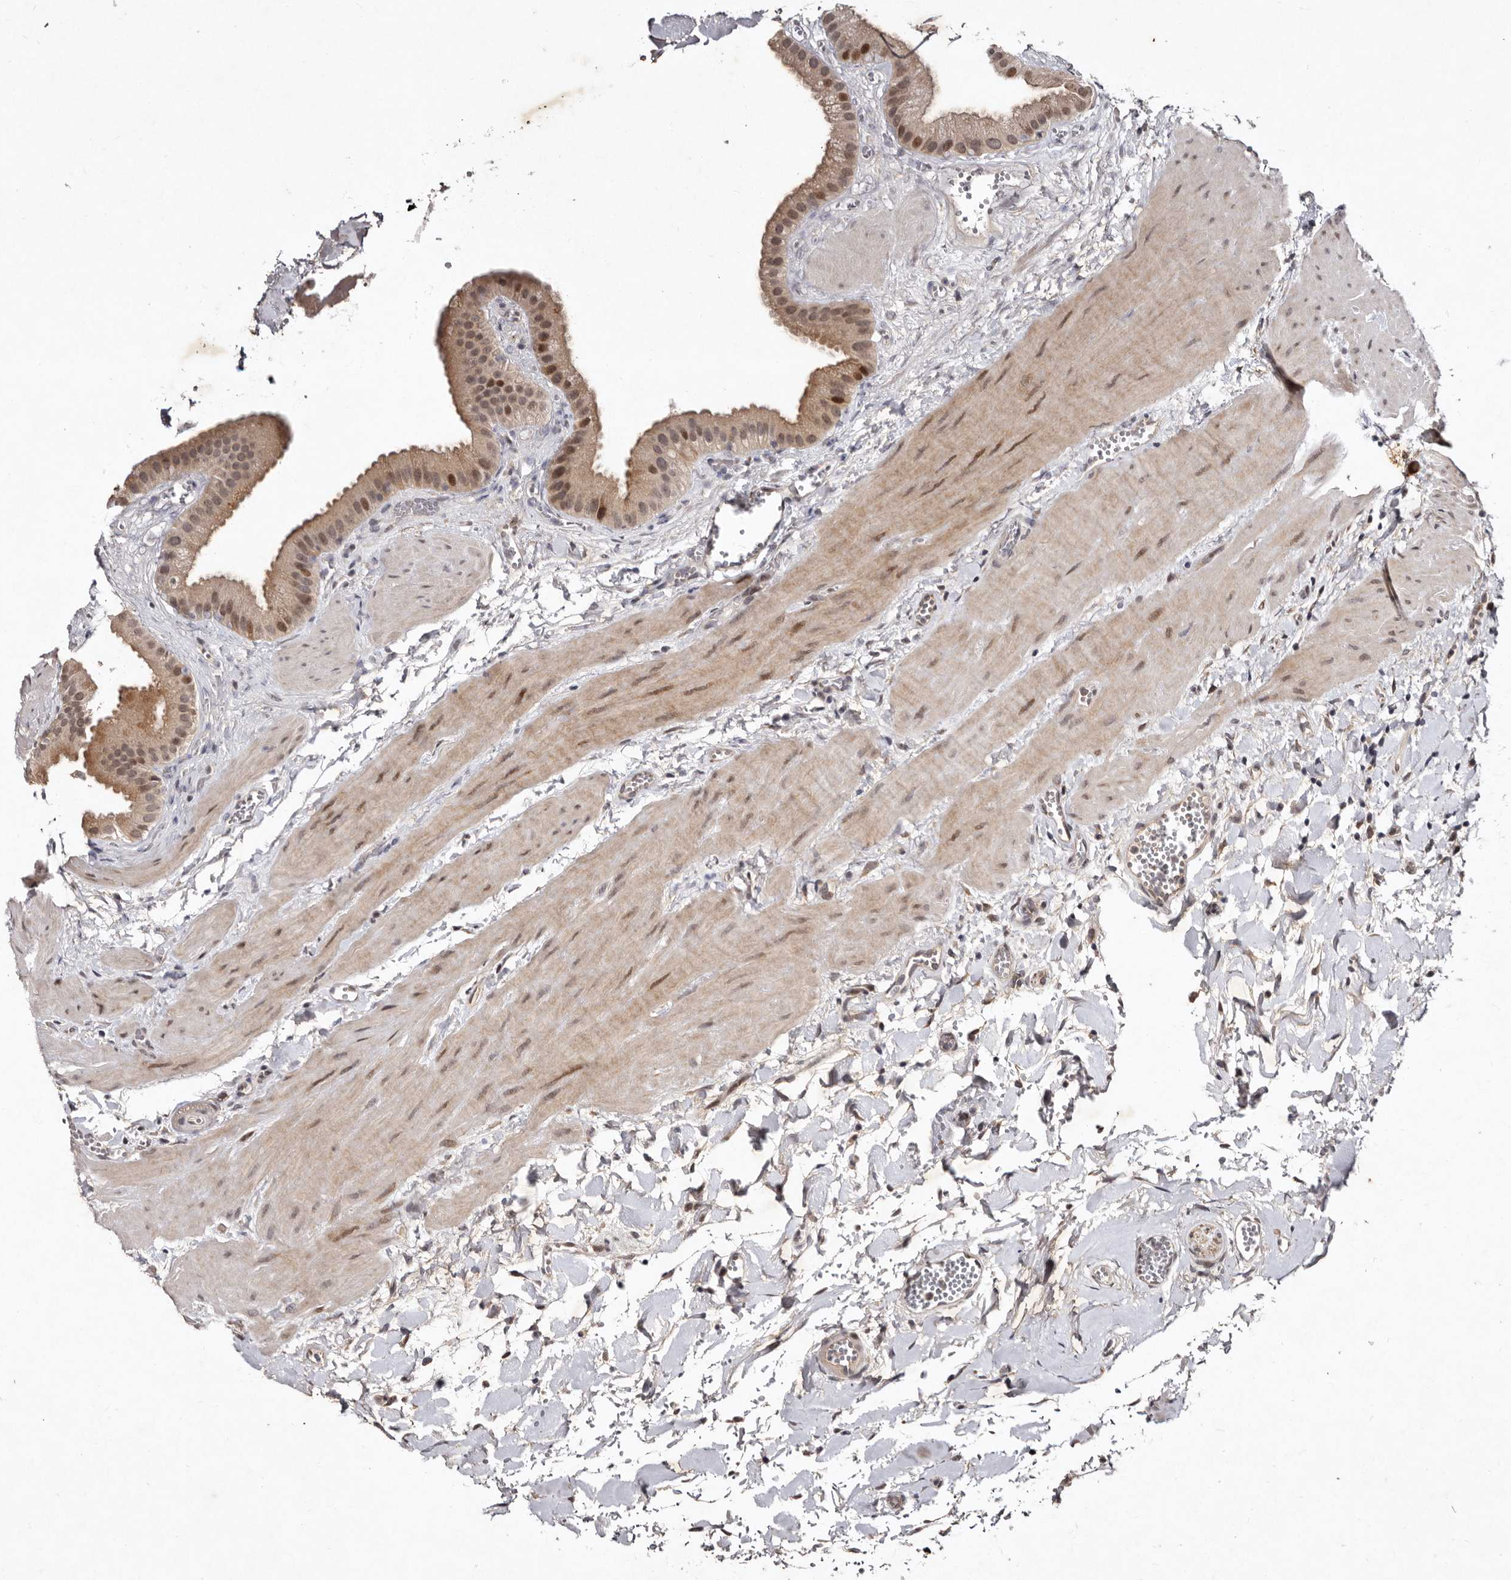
{"staining": {"intensity": "moderate", "quantity": ">75%", "location": "cytoplasmic/membranous,nuclear"}, "tissue": "gallbladder", "cell_type": "Glandular cells", "image_type": "normal", "snomed": [{"axis": "morphology", "description": "Normal tissue, NOS"}, {"axis": "topography", "description": "Gallbladder"}], "caption": "Human gallbladder stained for a protein (brown) shows moderate cytoplasmic/membranous,nuclear positive positivity in about >75% of glandular cells.", "gene": "ABL1", "patient": {"sex": "male", "age": 55}}